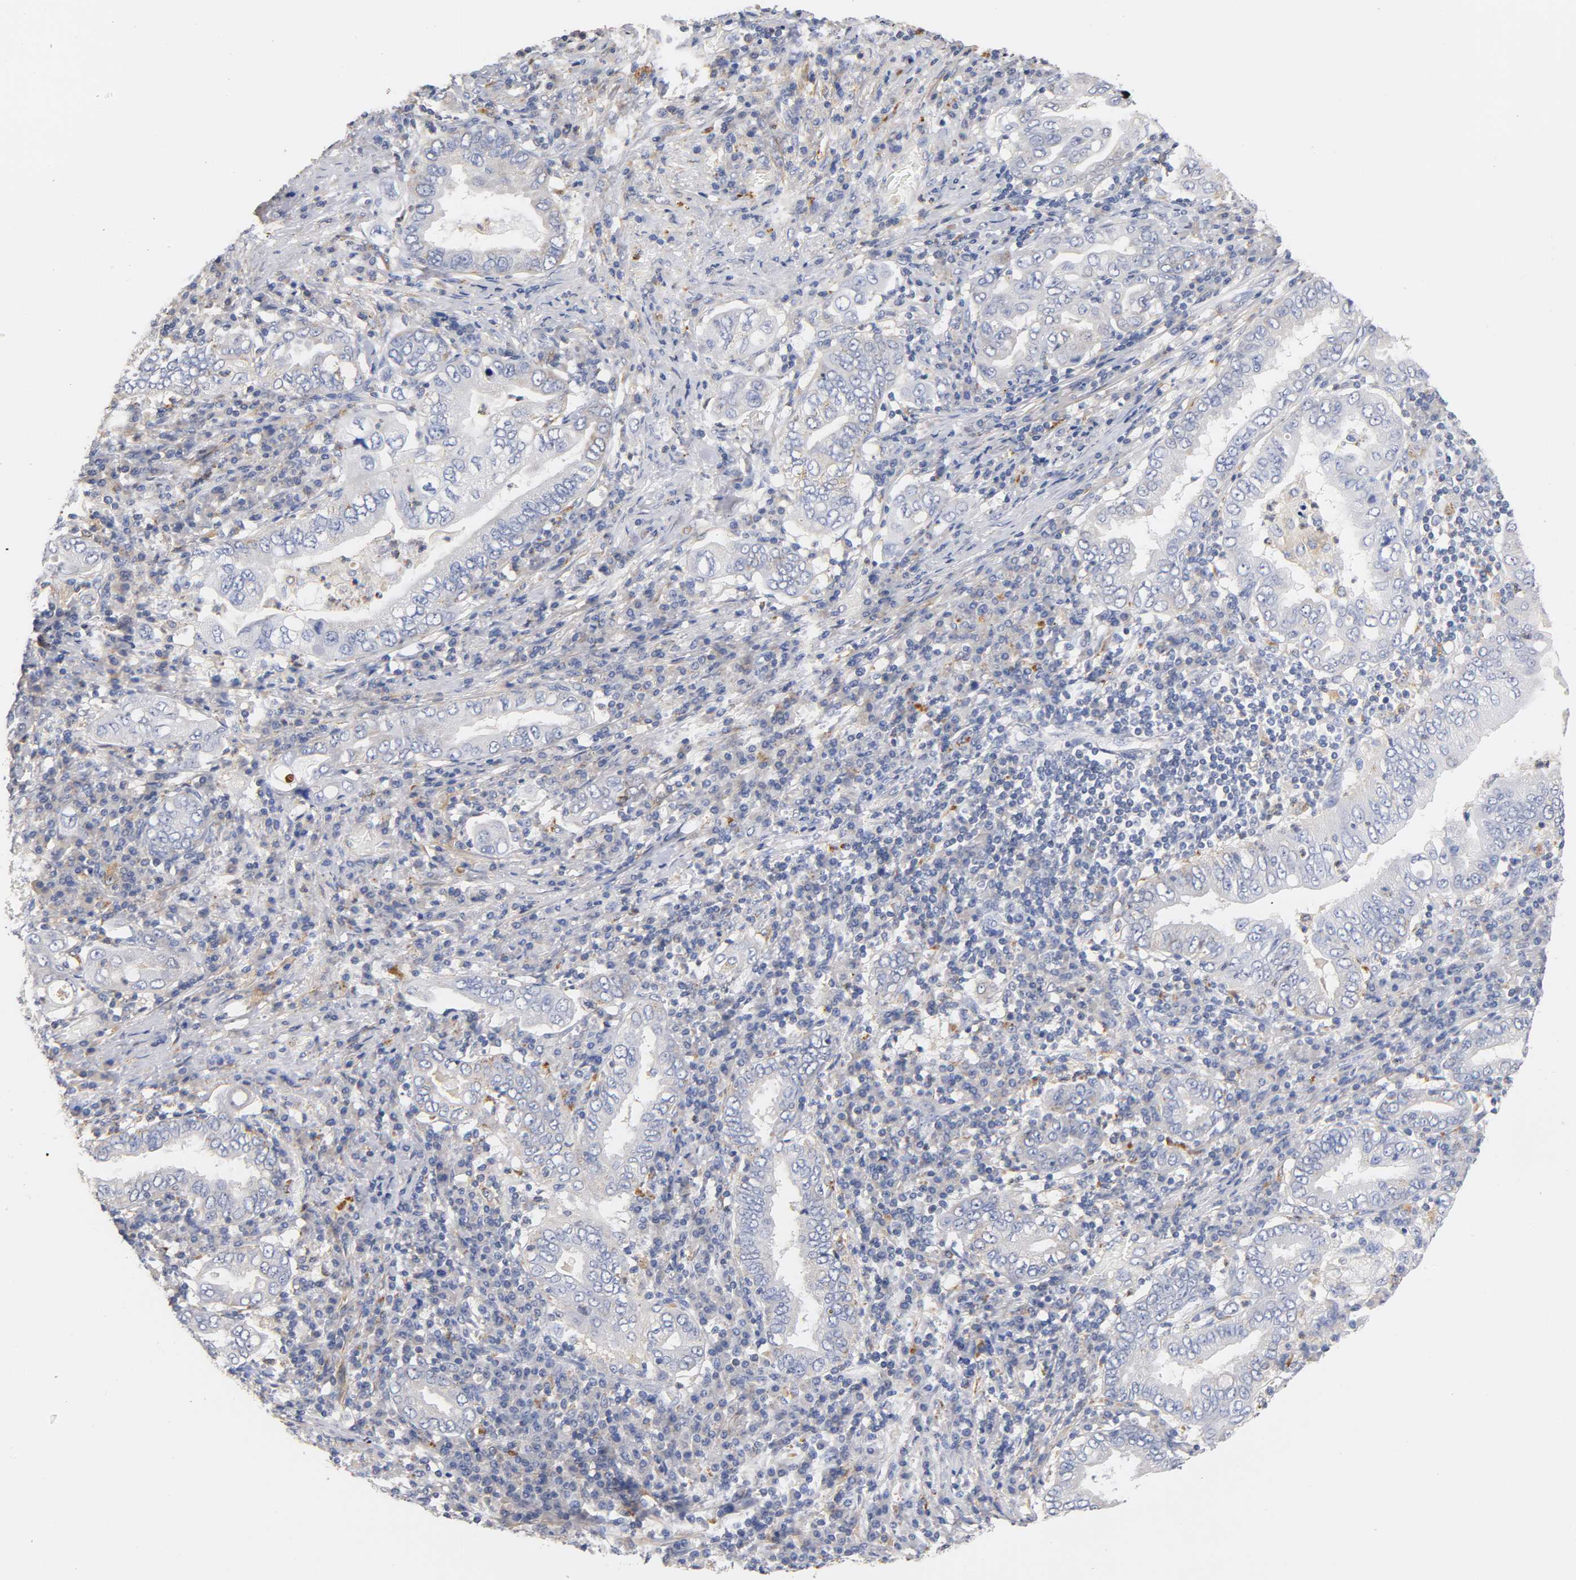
{"staining": {"intensity": "negative", "quantity": "none", "location": "none"}, "tissue": "stomach cancer", "cell_type": "Tumor cells", "image_type": "cancer", "snomed": [{"axis": "morphology", "description": "Normal tissue, NOS"}, {"axis": "morphology", "description": "Adenocarcinoma, NOS"}, {"axis": "topography", "description": "Esophagus"}, {"axis": "topography", "description": "Stomach, upper"}, {"axis": "topography", "description": "Peripheral nerve tissue"}], "caption": "This photomicrograph is of stomach cancer stained with IHC to label a protein in brown with the nuclei are counter-stained blue. There is no expression in tumor cells.", "gene": "SEMA5A", "patient": {"sex": "male", "age": 62}}